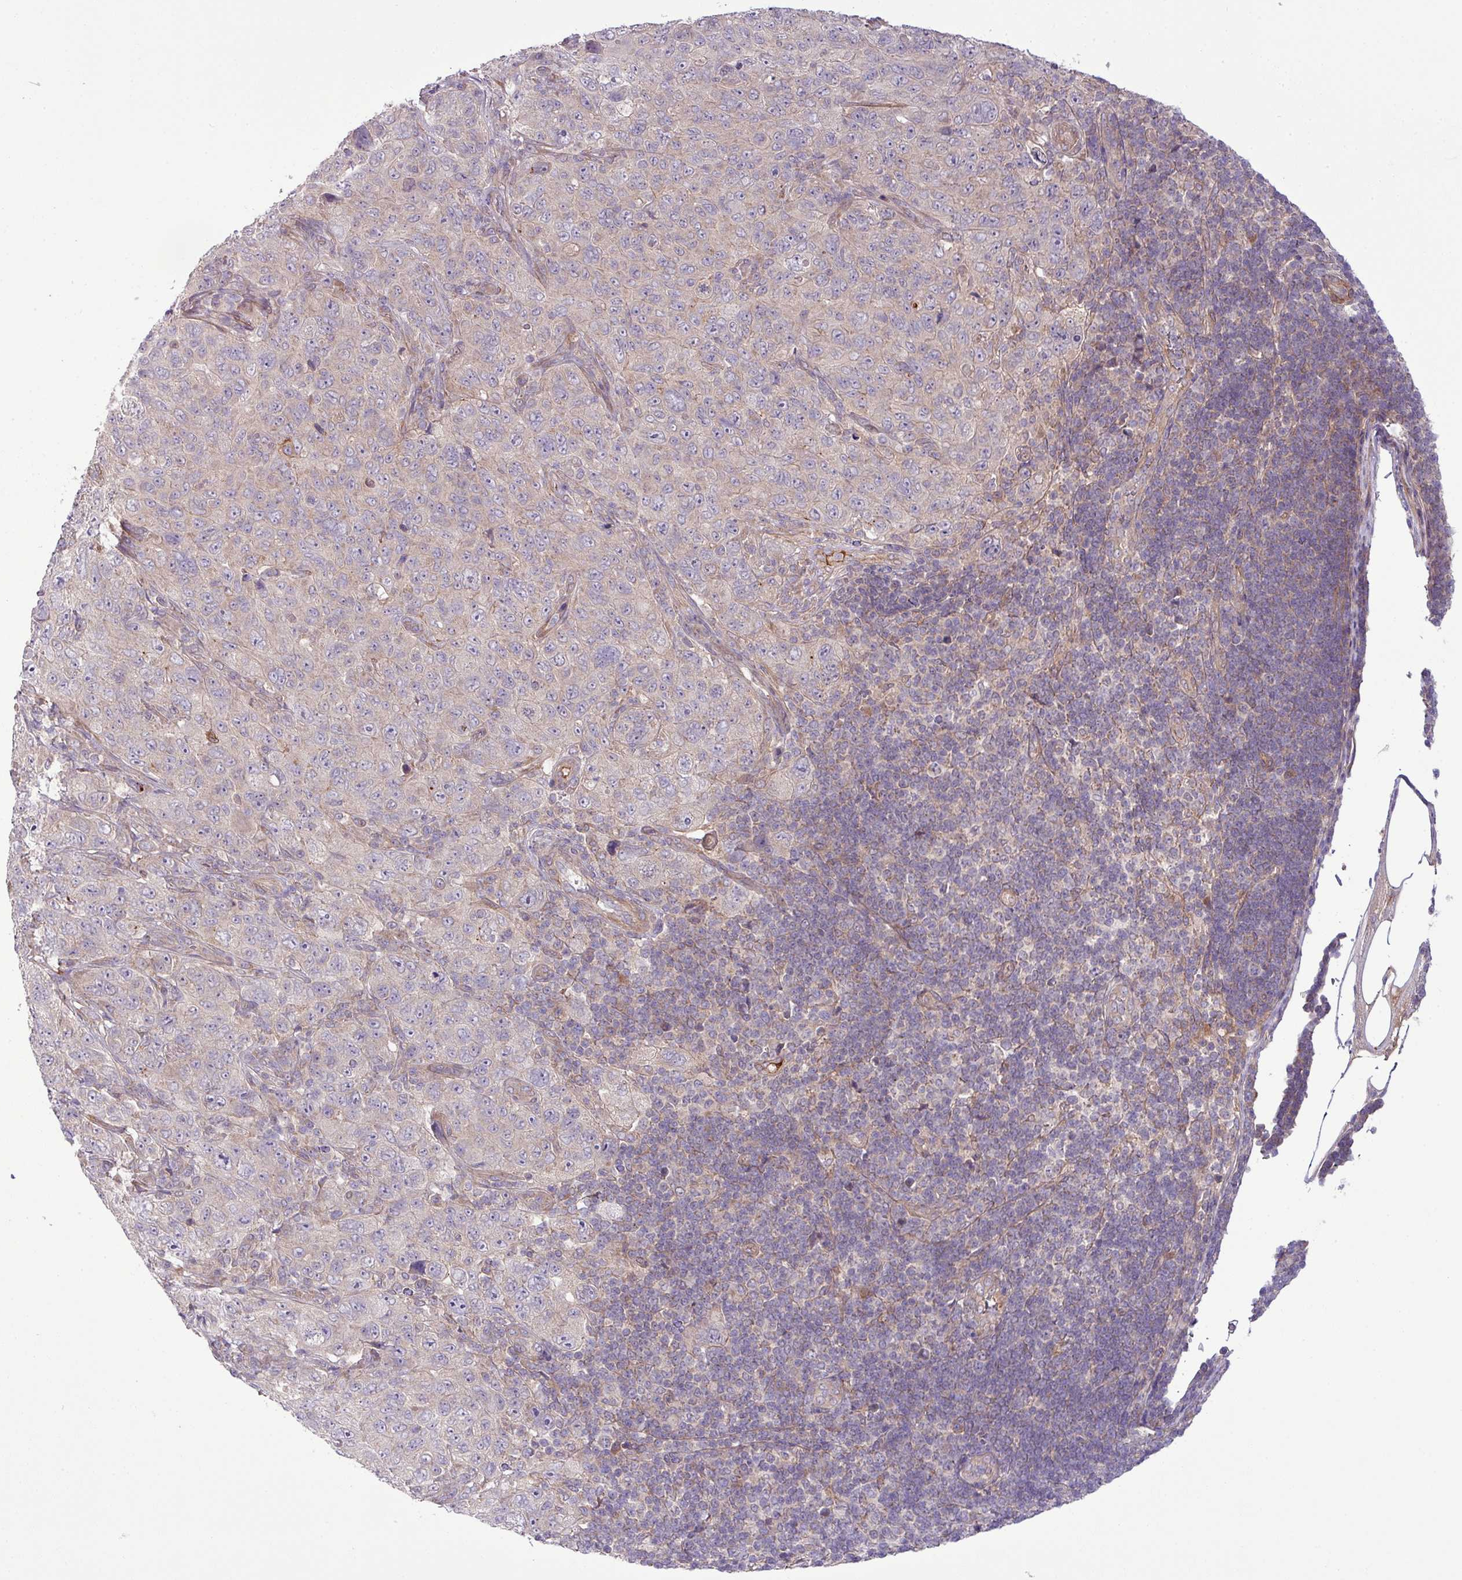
{"staining": {"intensity": "weak", "quantity": "<25%", "location": "cytoplasmic/membranous"}, "tissue": "pancreatic cancer", "cell_type": "Tumor cells", "image_type": "cancer", "snomed": [{"axis": "morphology", "description": "Adenocarcinoma, NOS"}, {"axis": "topography", "description": "Pancreas"}], "caption": "This is a image of IHC staining of pancreatic adenocarcinoma, which shows no expression in tumor cells. The staining is performed using DAB brown chromogen with nuclei counter-stained in using hematoxylin.", "gene": "XIAP", "patient": {"sex": "male", "age": 68}}